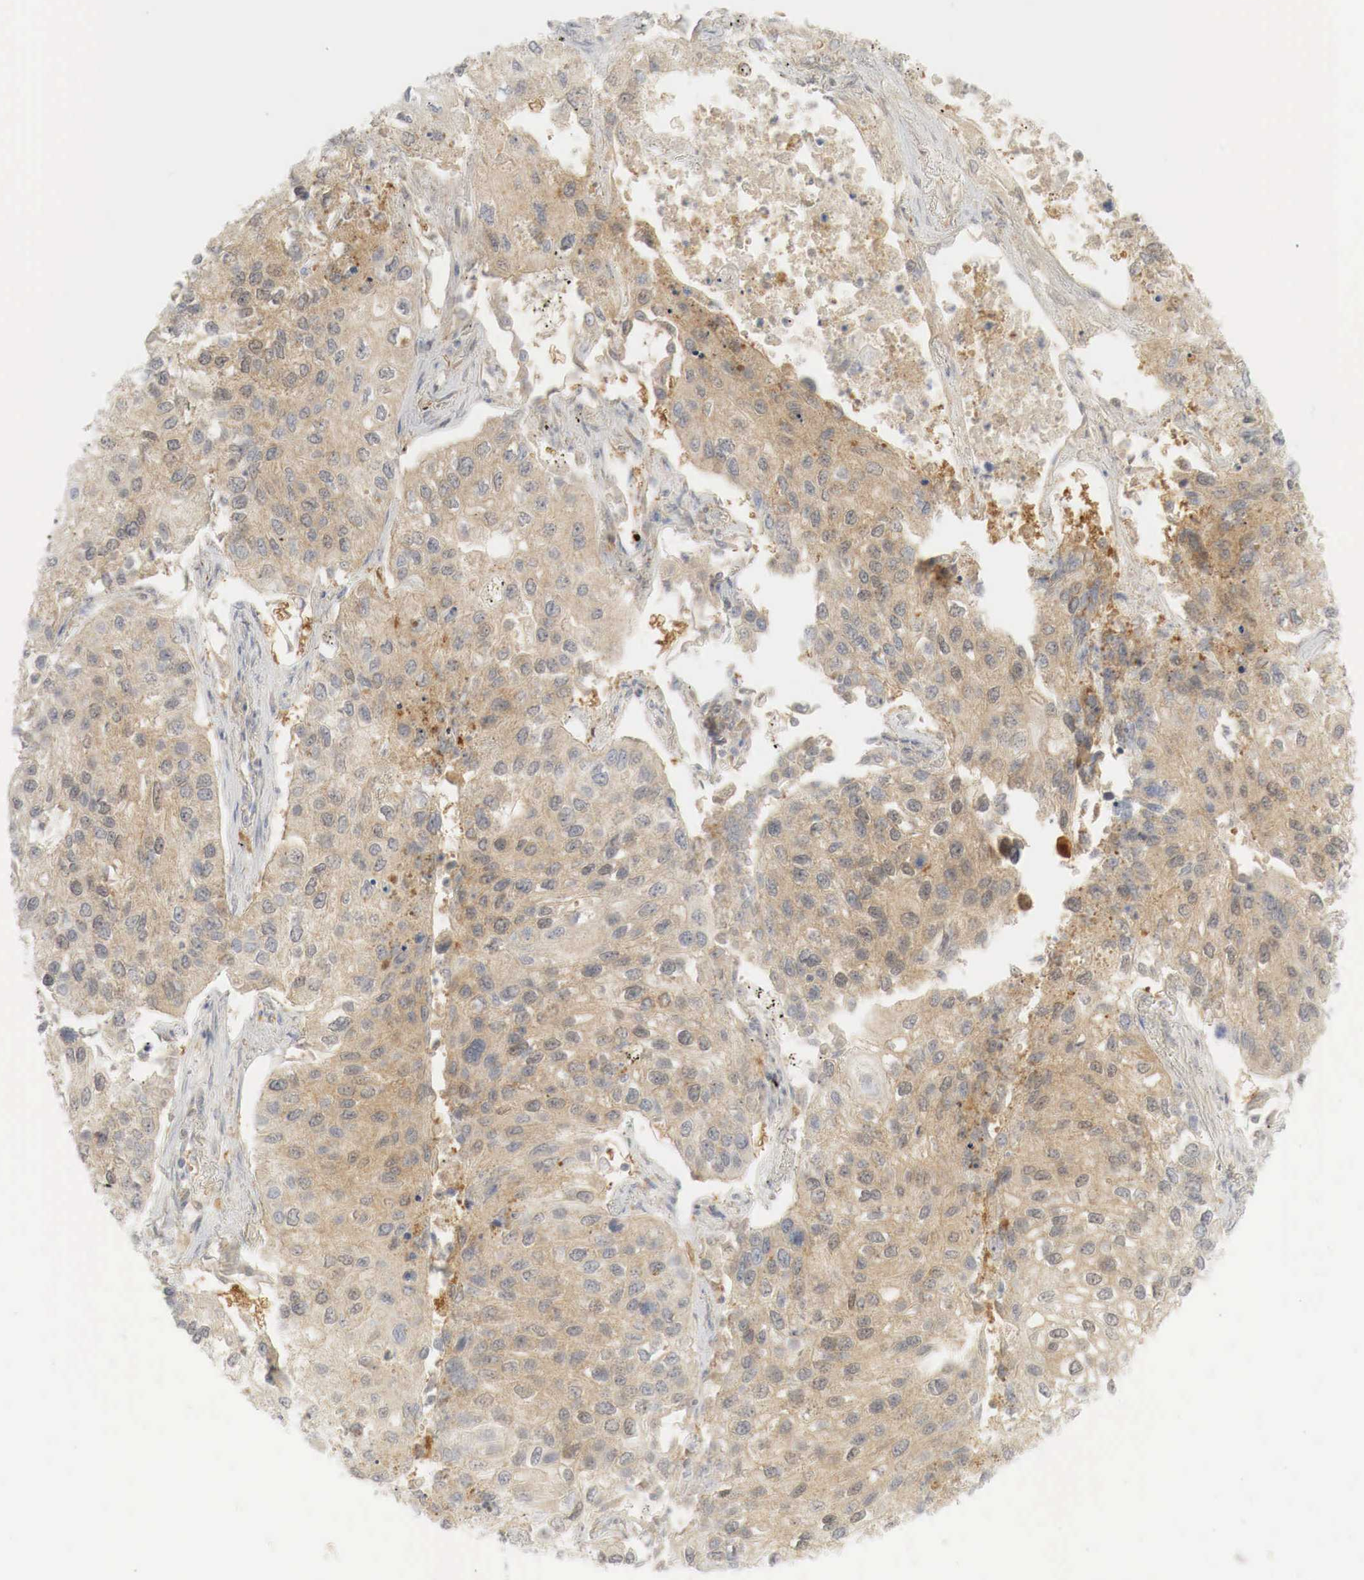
{"staining": {"intensity": "moderate", "quantity": "25%-75%", "location": "cytoplasmic/membranous"}, "tissue": "lung cancer", "cell_type": "Tumor cells", "image_type": "cancer", "snomed": [{"axis": "morphology", "description": "Squamous cell carcinoma, NOS"}, {"axis": "topography", "description": "Lung"}], "caption": "Immunohistochemistry (IHC) photomicrograph of human lung cancer (squamous cell carcinoma) stained for a protein (brown), which demonstrates medium levels of moderate cytoplasmic/membranous positivity in approximately 25%-75% of tumor cells.", "gene": "MYC", "patient": {"sex": "male", "age": 75}}